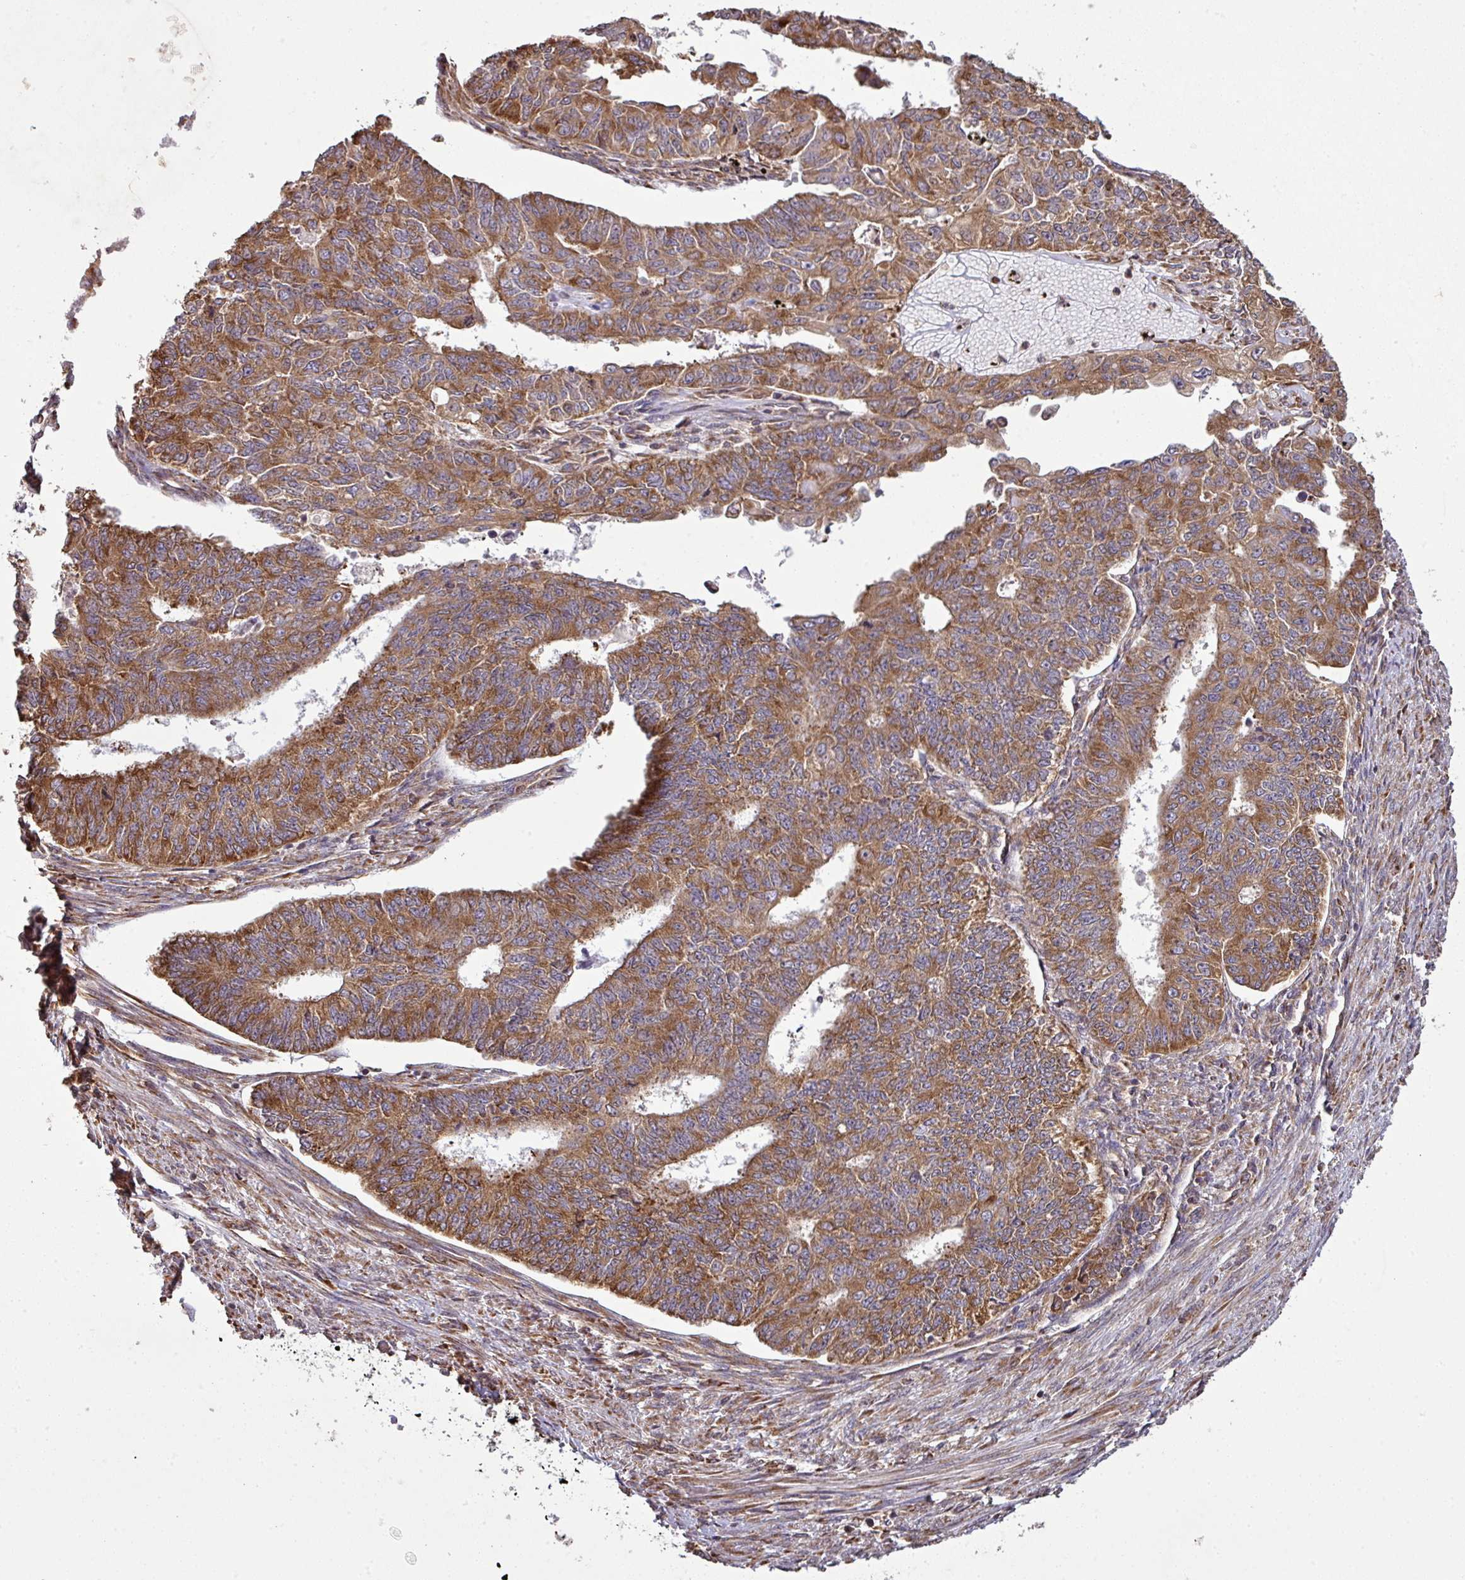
{"staining": {"intensity": "moderate", "quantity": ">75%", "location": "cytoplasmic/membranous"}, "tissue": "endometrial cancer", "cell_type": "Tumor cells", "image_type": "cancer", "snomed": [{"axis": "morphology", "description": "Adenocarcinoma, NOS"}, {"axis": "topography", "description": "Endometrium"}], "caption": "Immunohistochemistry (IHC) (DAB) staining of human endometrial cancer displays moderate cytoplasmic/membranous protein expression in approximately >75% of tumor cells. (DAB (3,3'-diaminobenzidine) IHC, brown staining for protein, blue staining for nuclei).", "gene": "LRRC74B", "patient": {"sex": "female", "age": 32}}